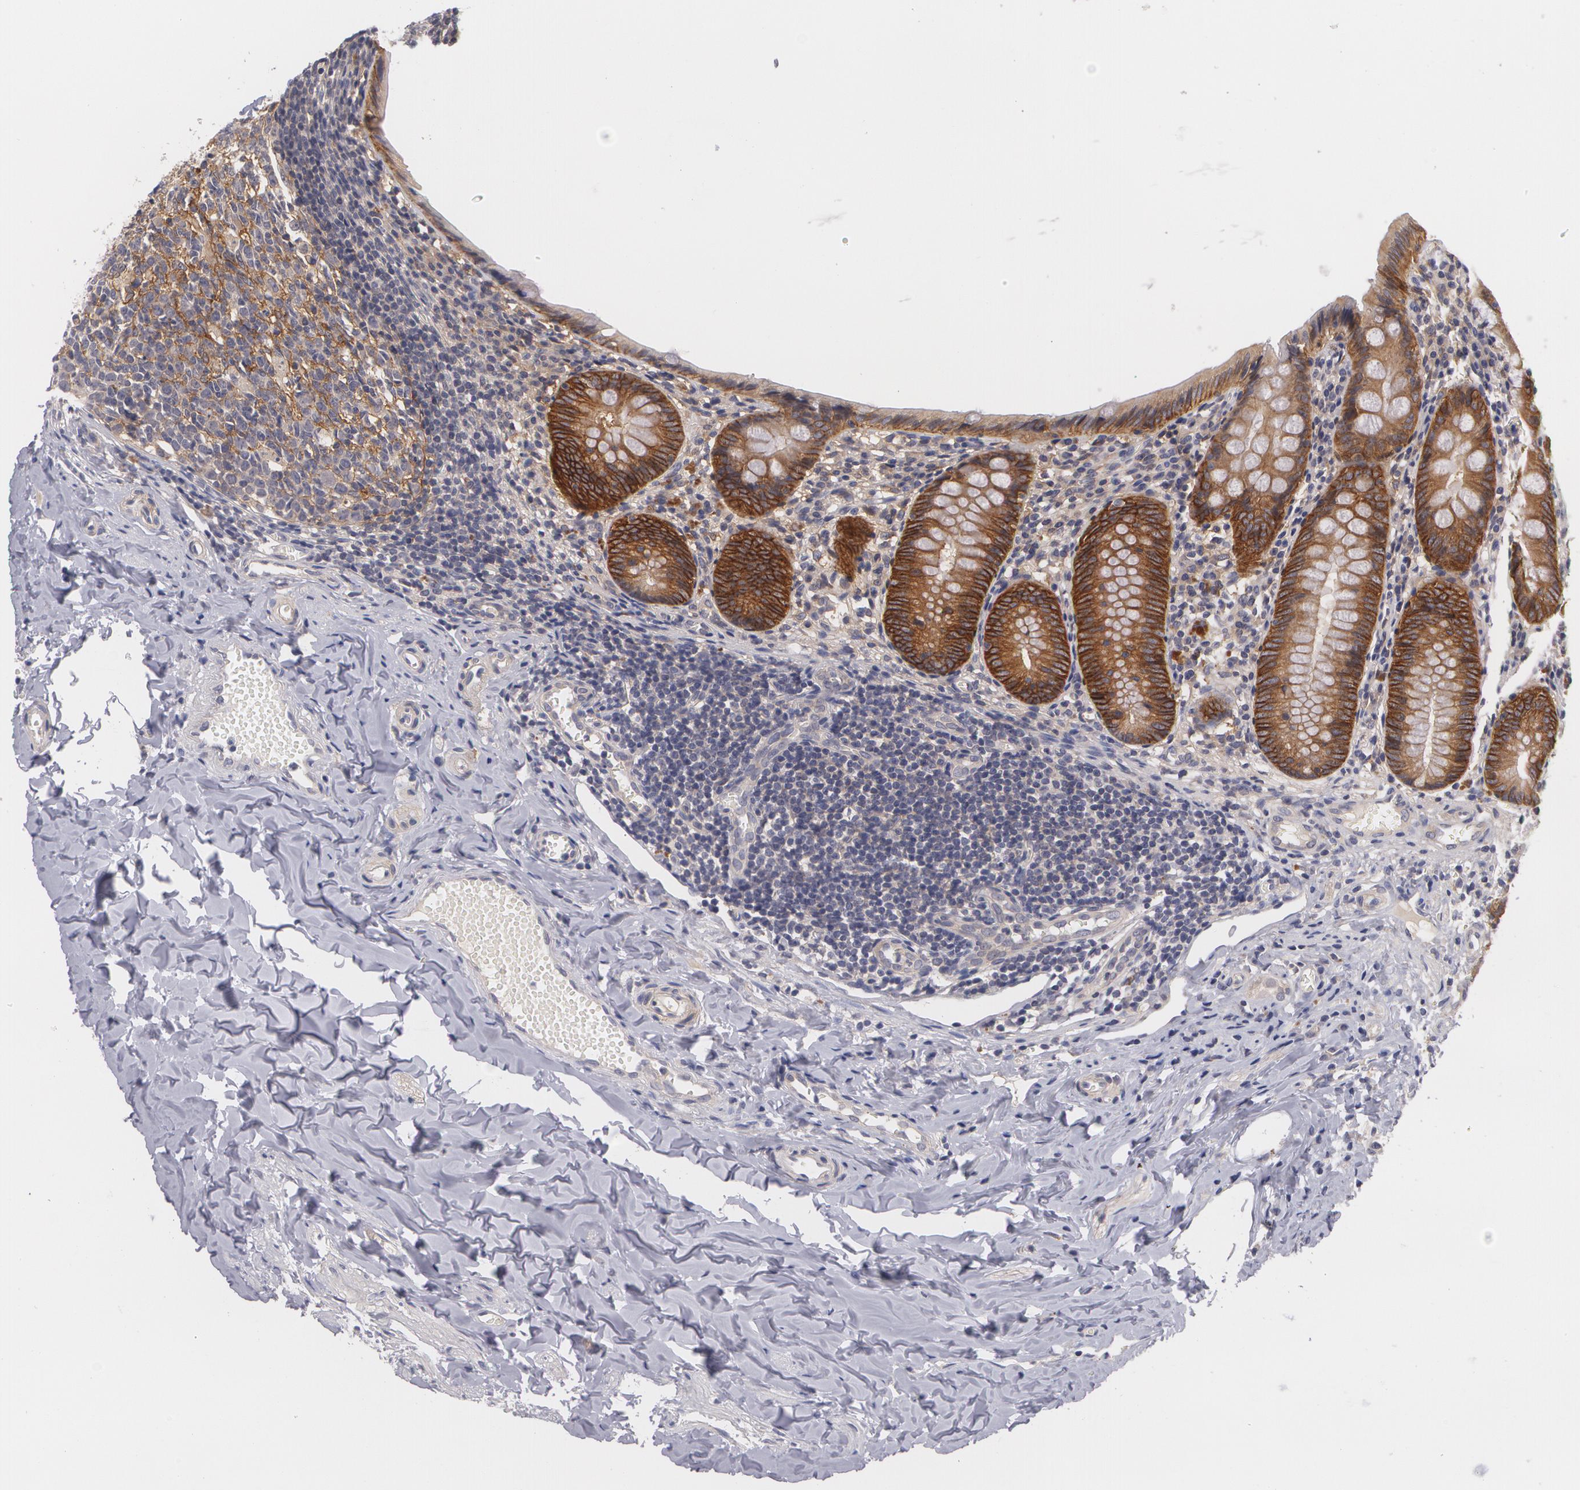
{"staining": {"intensity": "strong", "quantity": ">75%", "location": "cytoplasmic/membranous"}, "tissue": "appendix", "cell_type": "Glandular cells", "image_type": "normal", "snomed": [{"axis": "morphology", "description": "Normal tissue, NOS"}, {"axis": "topography", "description": "Appendix"}], "caption": "Appendix stained with a brown dye reveals strong cytoplasmic/membranous positive positivity in about >75% of glandular cells.", "gene": "CASK", "patient": {"sex": "female", "age": 17}}